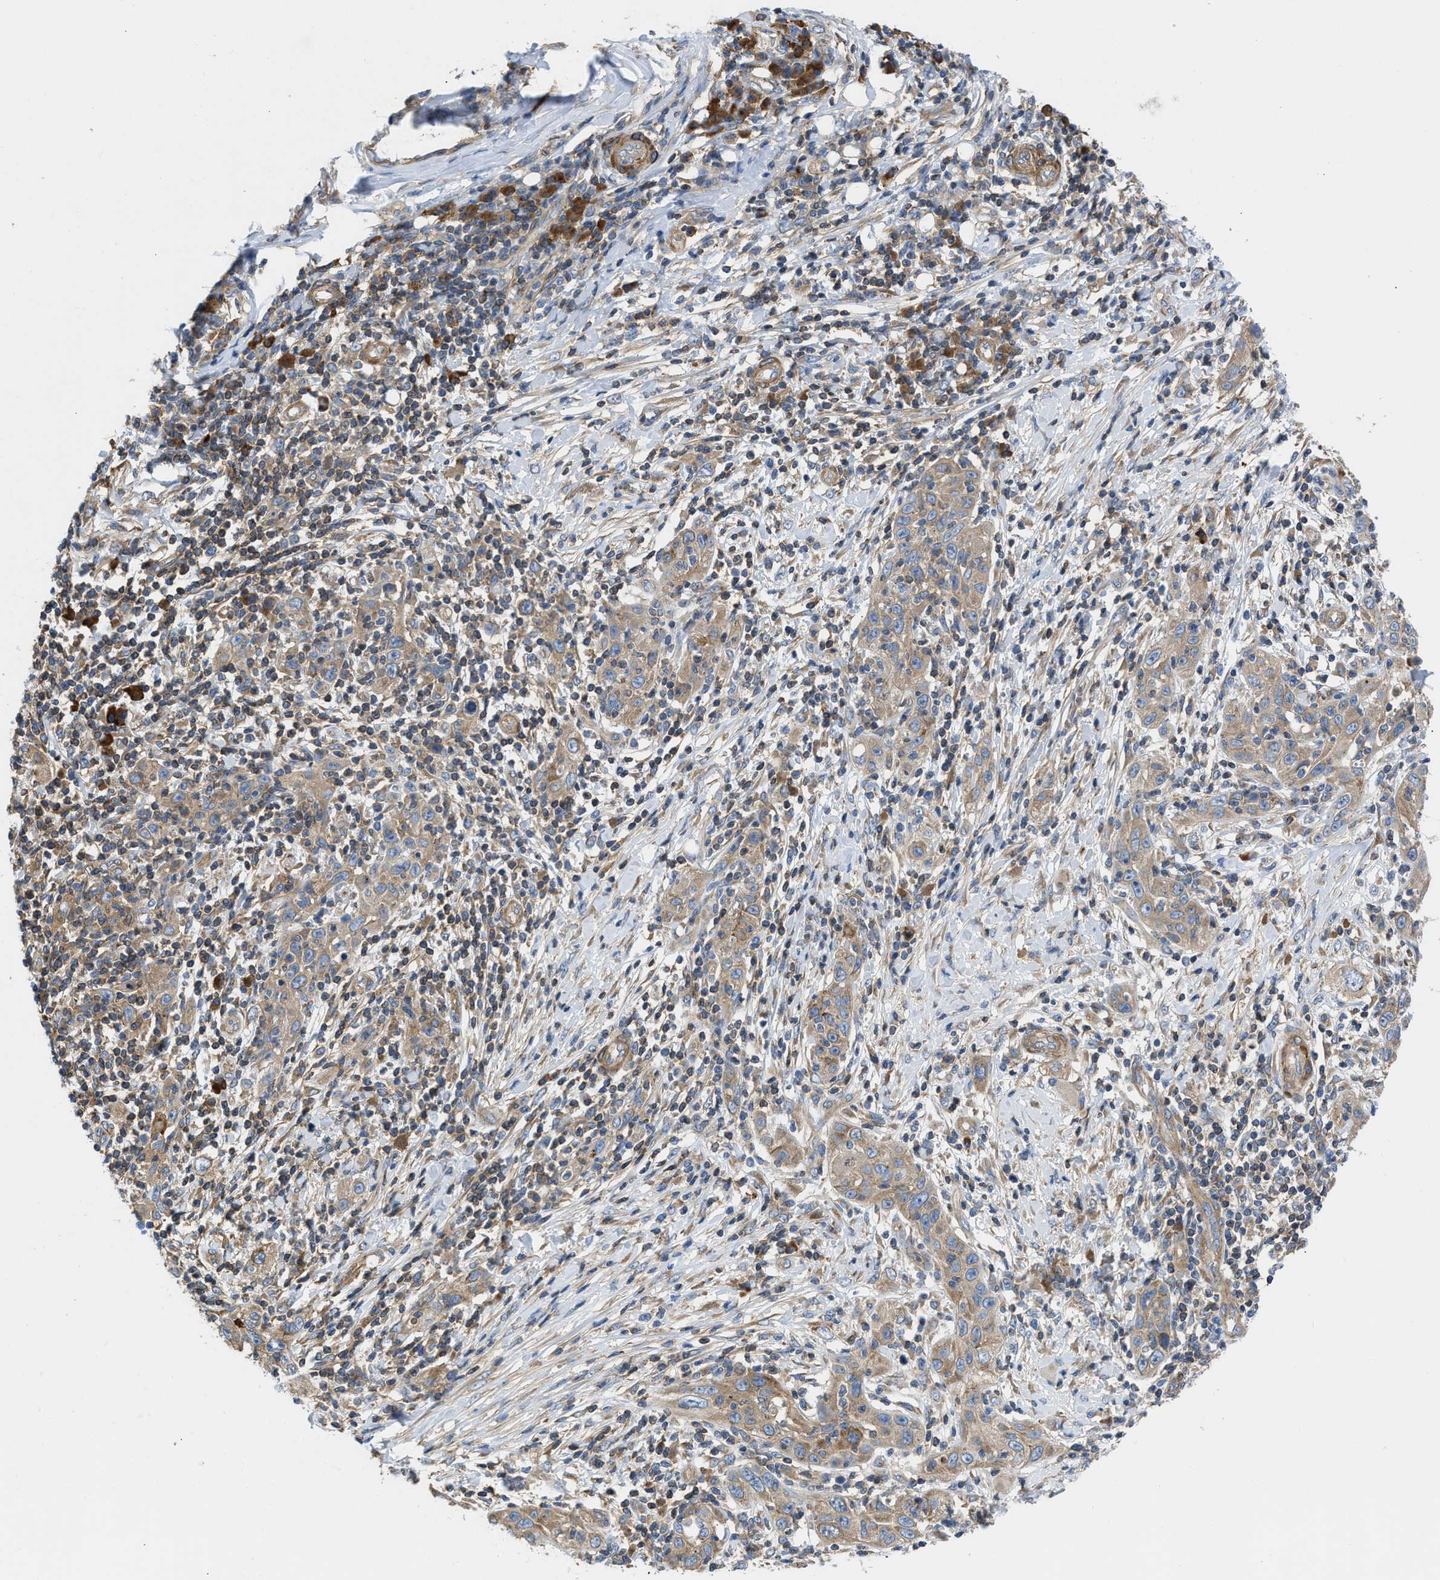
{"staining": {"intensity": "weak", "quantity": ">75%", "location": "cytoplasmic/membranous"}, "tissue": "skin cancer", "cell_type": "Tumor cells", "image_type": "cancer", "snomed": [{"axis": "morphology", "description": "Squamous cell carcinoma, NOS"}, {"axis": "topography", "description": "Skin"}], "caption": "High-power microscopy captured an IHC image of skin cancer, revealing weak cytoplasmic/membranous staining in approximately >75% of tumor cells. (brown staining indicates protein expression, while blue staining denotes nuclei).", "gene": "CHKB", "patient": {"sex": "female", "age": 88}}